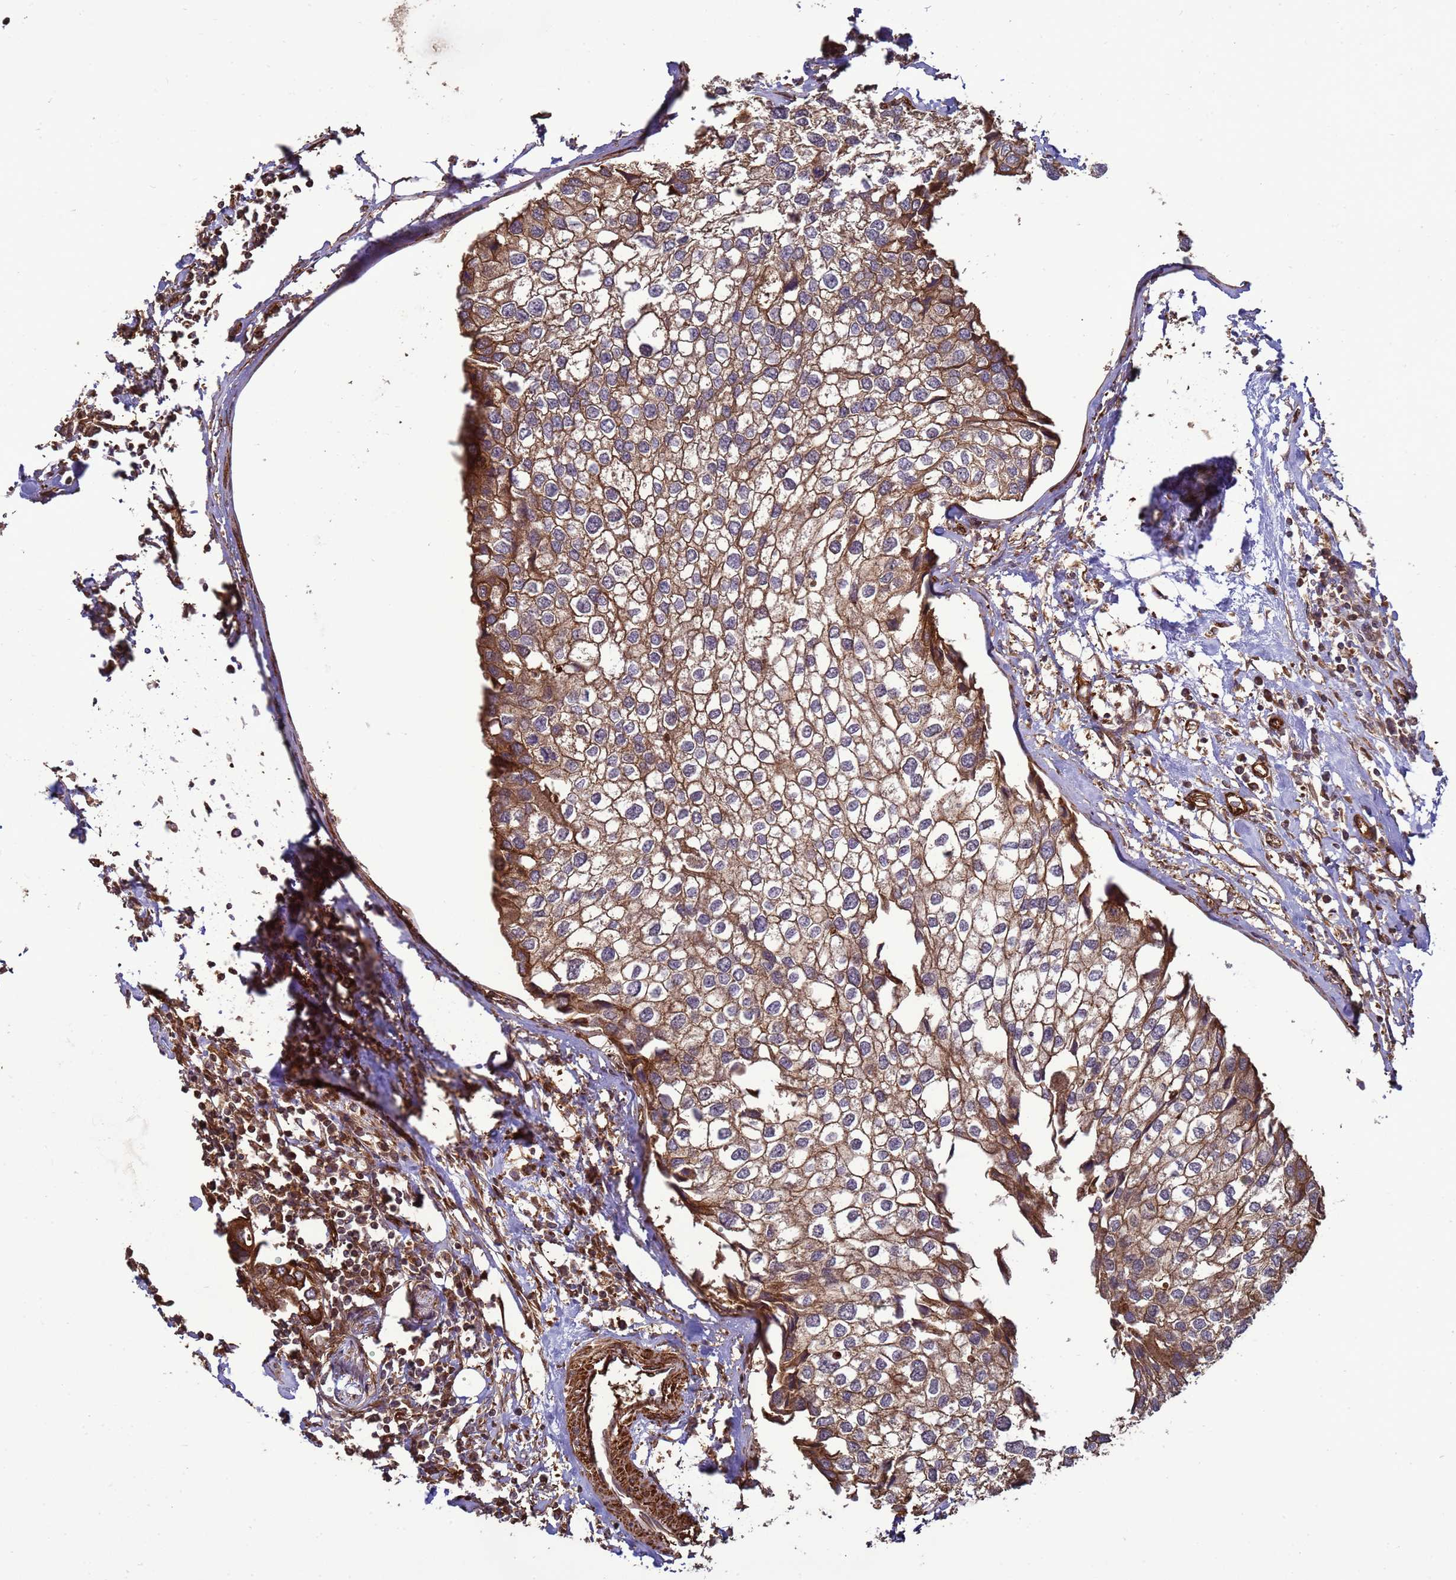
{"staining": {"intensity": "moderate", "quantity": ">75%", "location": "cytoplasmic/membranous"}, "tissue": "urothelial cancer", "cell_type": "Tumor cells", "image_type": "cancer", "snomed": [{"axis": "morphology", "description": "Urothelial carcinoma, High grade"}, {"axis": "topography", "description": "Urinary bladder"}], "caption": "Moderate cytoplasmic/membranous expression for a protein is appreciated in about >75% of tumor cells of urothelial carcinoma (high-grade) using immunohistochemistry (IHC).", "gene": "CNOT1", "patient": {"sex": "male", "age": 64}}